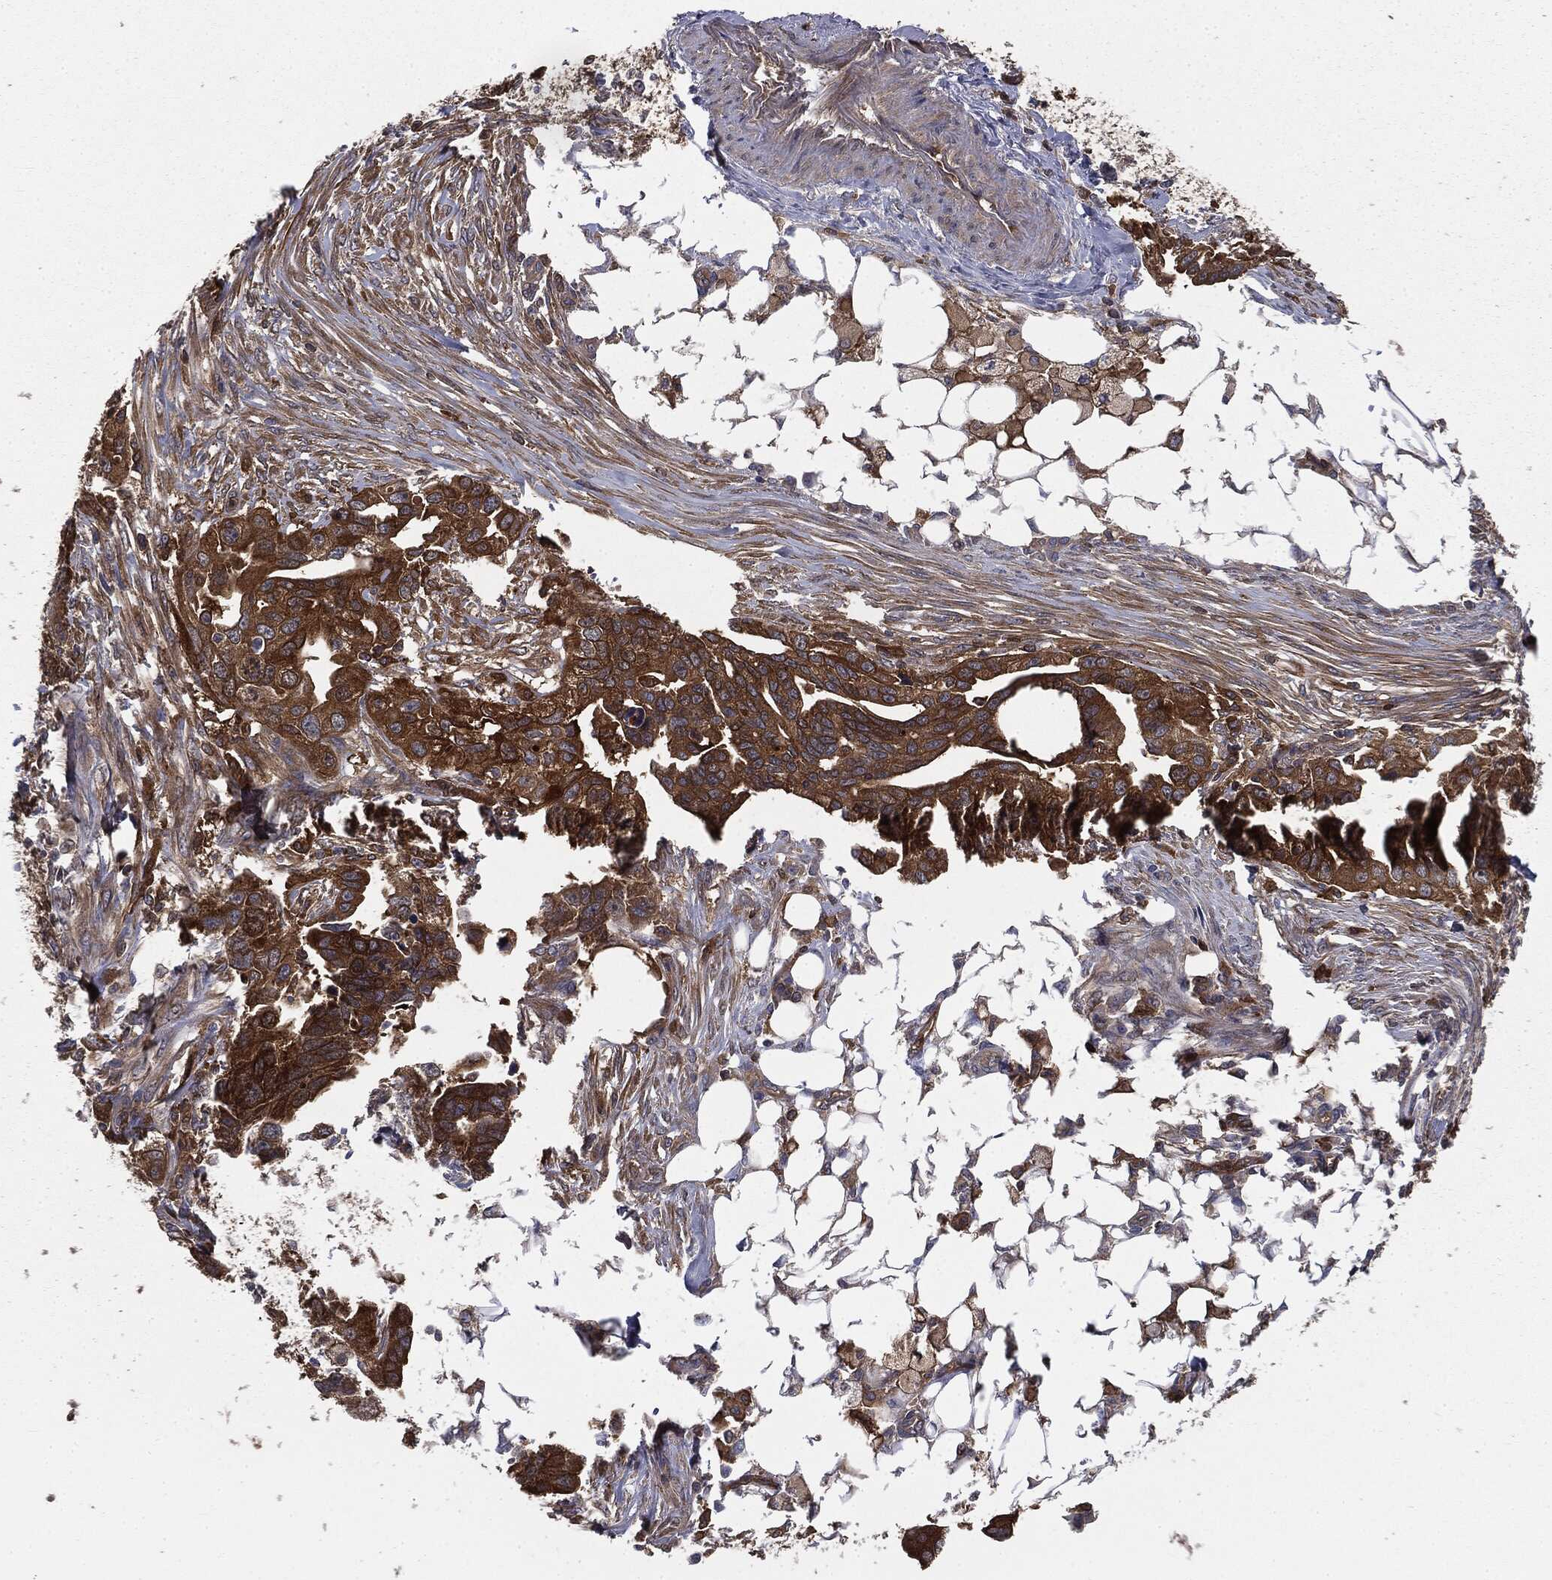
{"staining": {"intensity": "strong", "quantity": ">75%", "location": "cytoplasmic/membranous"}, "tissue": "ovarian cancer", "cell_type": "Tumor cells", "image_type": "cancer", "snomed": [{"axis": "morphology", "description": "Carcinoma, endometroid"}, {"axis": "morphology", "description": "Cystadenocarcinoma, serous, NOS"}, {"axis": "topography", "description": "Ovary"}], "caption": "Tumor cells reveal high levels of strong cytoplasmic/membranous positivity in about >75% of cells in endometroid carcinoma (ovarian).", "gene": "GNB5", "patient": {"sex": "female", "age": 45}}